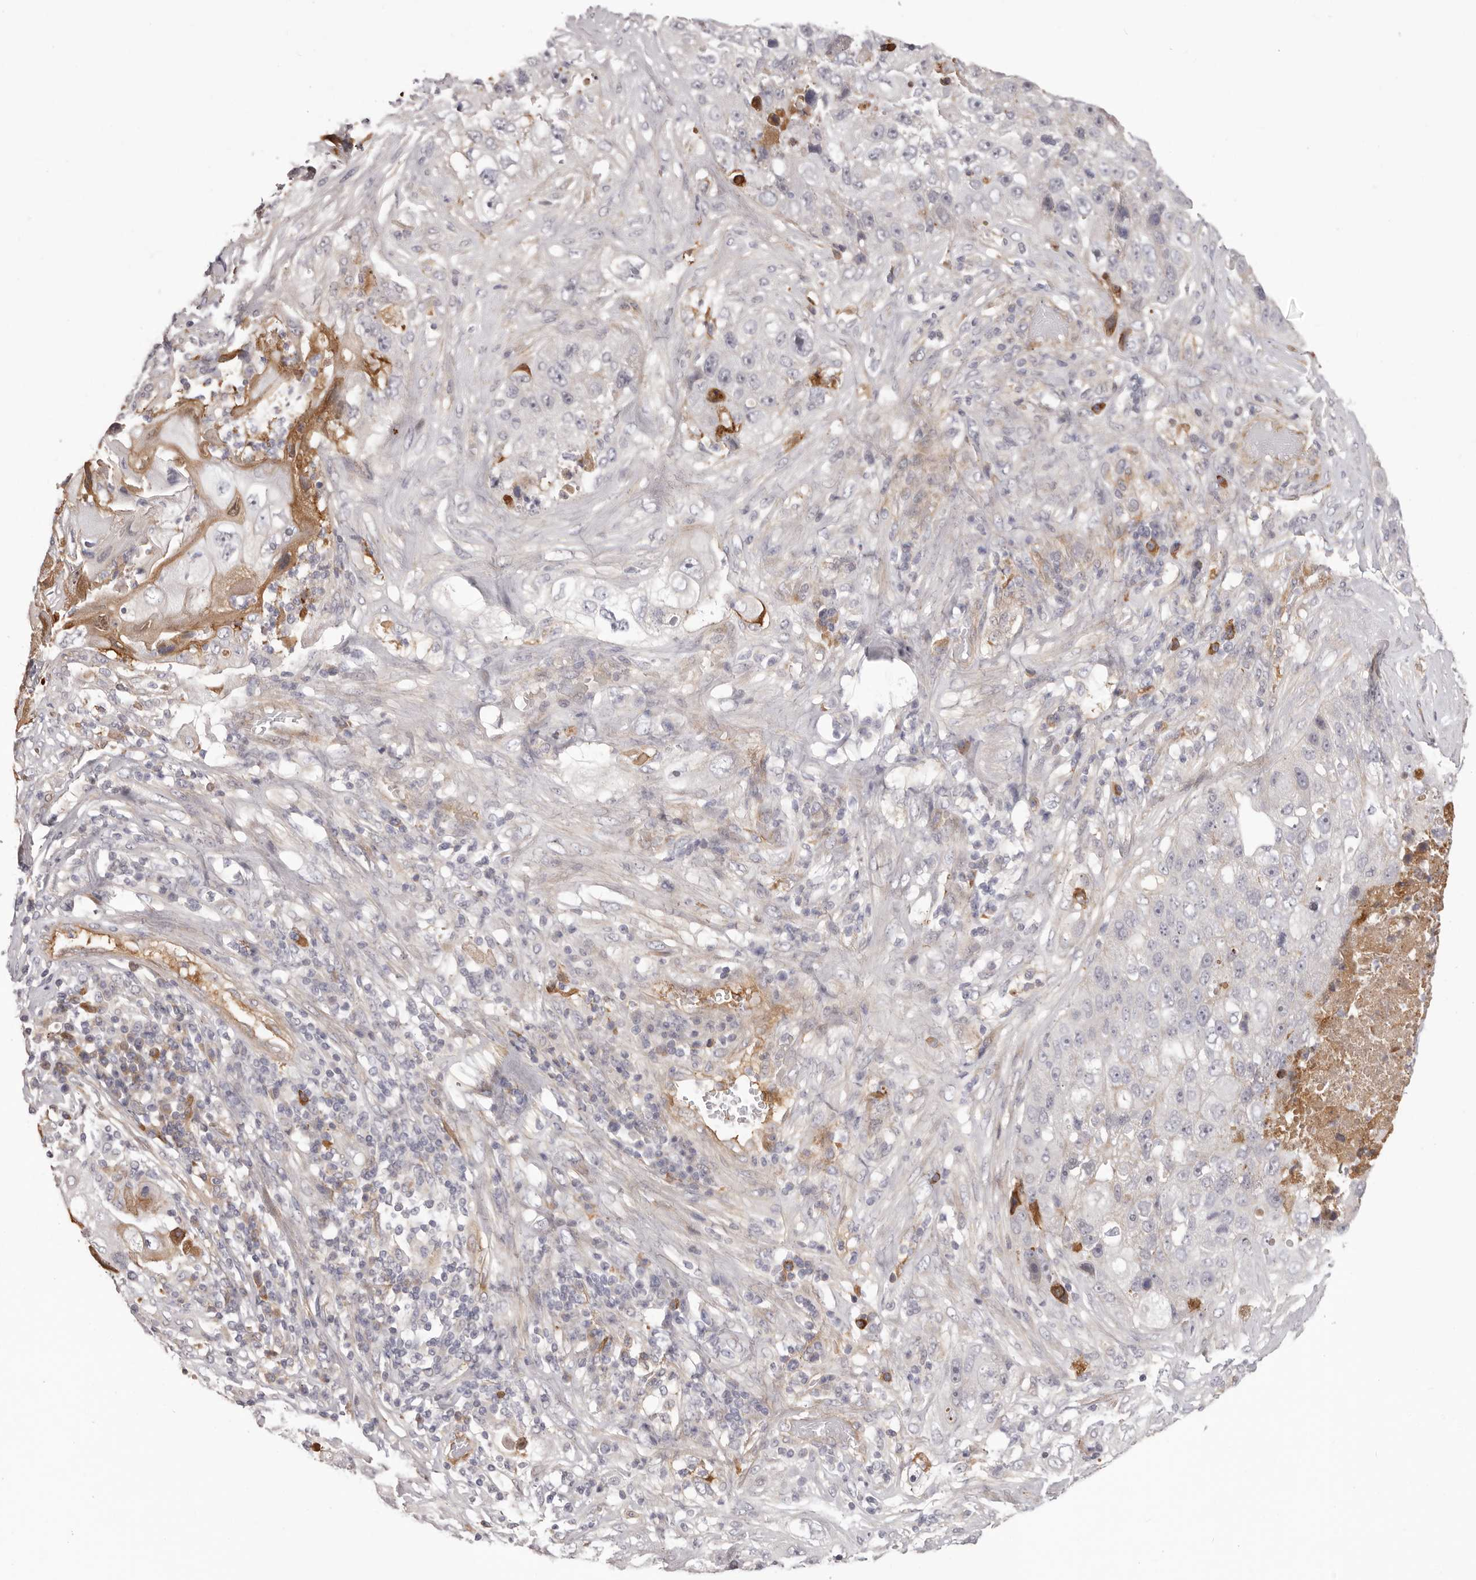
{"staining": {"intensity": "negative", "quantity": "none", "location": "none"}, "tissue": "lung cancer", "cell_type": "Tumor cells", "image_type": "cancer", "snomed": [{"axis": "morphology", "description": "Squamous cell carcinoma, NOS"}, {"axis": "topography", "description": "Lung"}], "caption": "The immunohistochemistry (IHC) photomicrograph has no significant staining in tumor cells of lung squamous cell carcinoma tissue.", "gene": "OTUD3", "patient": {"sex": "male", "age": 61}}